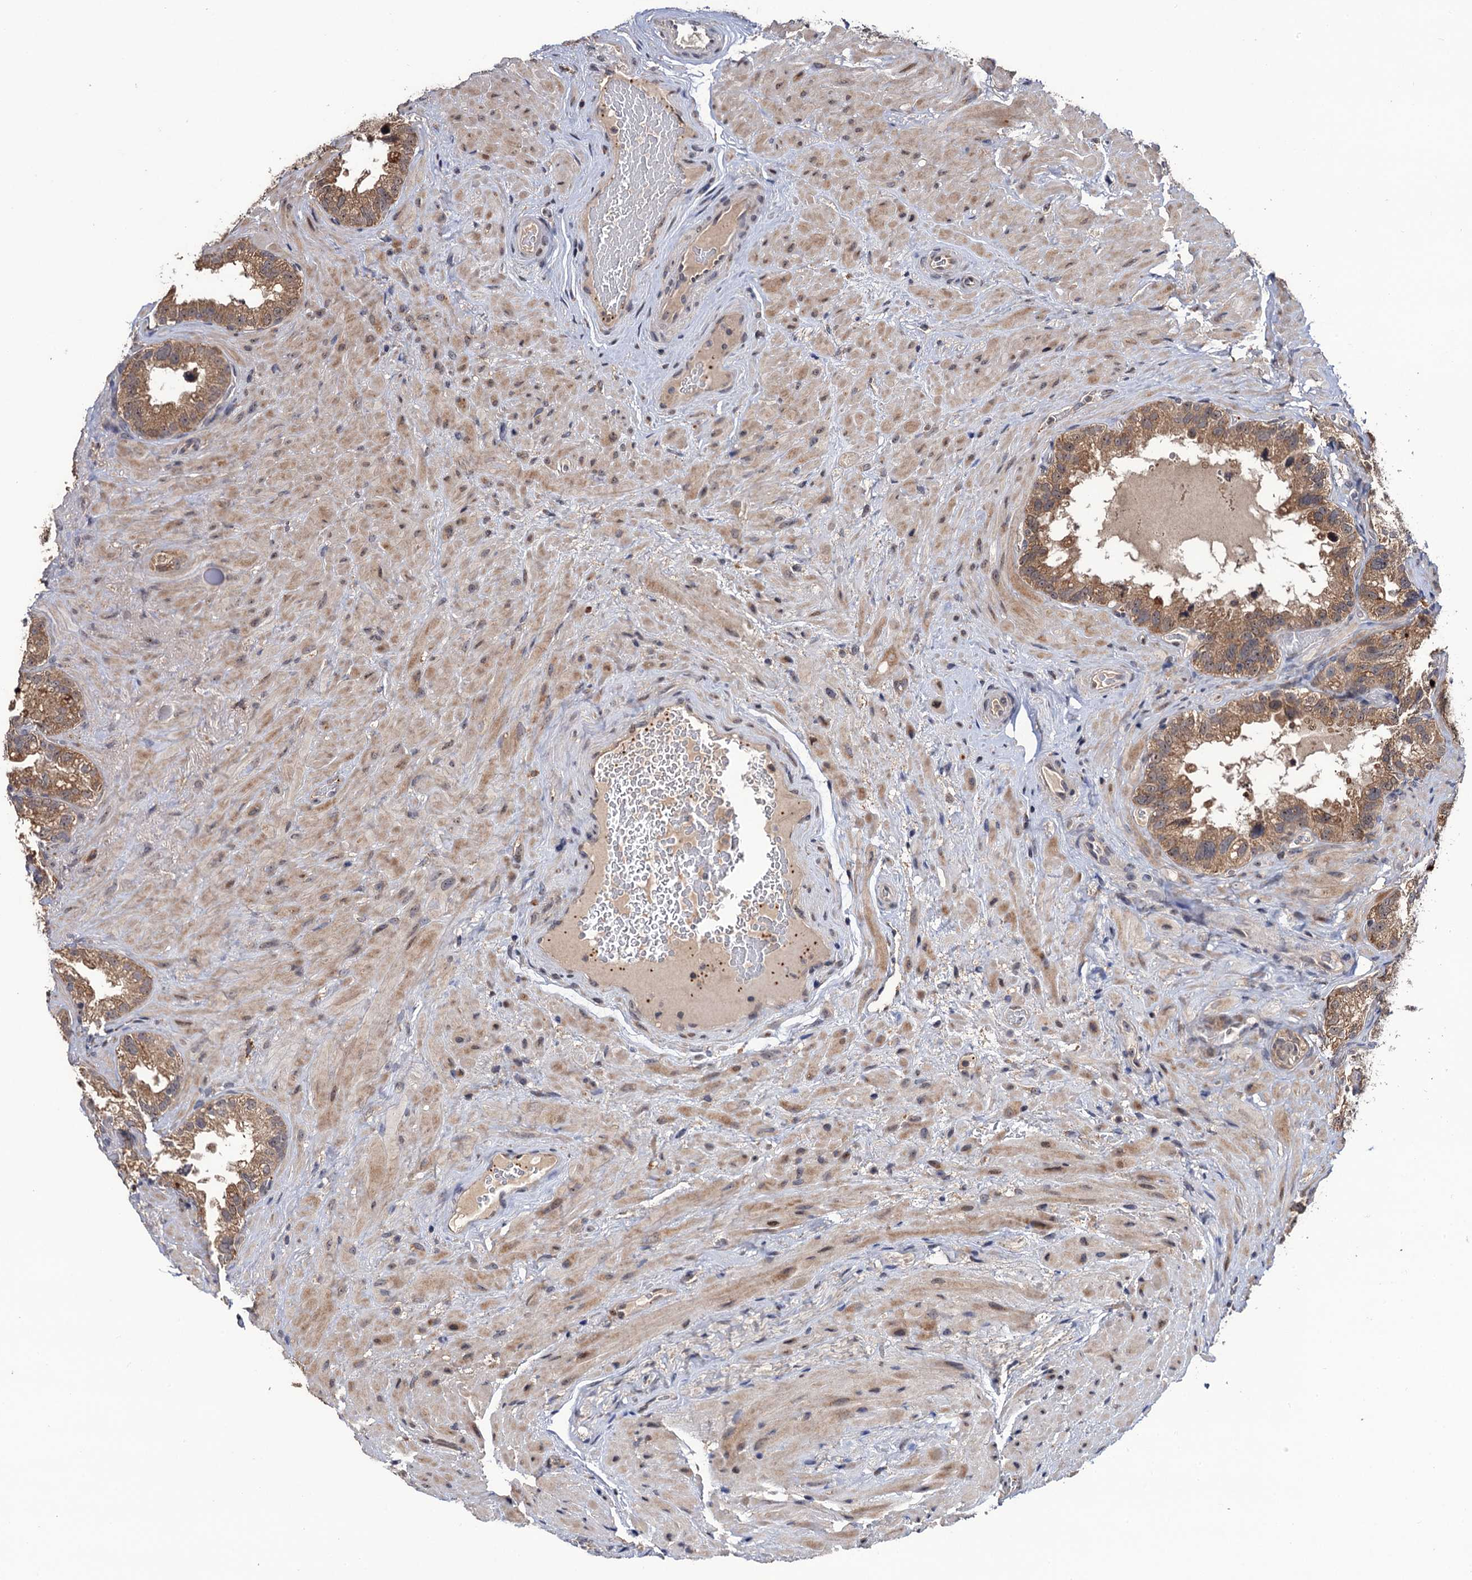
{"staining": {"intensity": "moderate", "quantity": ">75%", "location": "cytoplasmic/membranous"}, "tissue": "seminal vesicle", "cell_type": "Glandular cells", "image_type": "normal", "snomed": [{"axis": "morphology", "description": "Normal tissue, NOS"}, {"axis": "topography", "description": "Seminal veicle"}, {"axis": "topography", "description": "Peripheral nerve tissue"}], "caption": "Glandular cells demonstrate moderate cytoplasmic/membranous positivity in approximately >75% of cells in unremarkable seminal vesicle.", "gene": "LRRC63", "patient": {"sex": "male", "age": 67}}